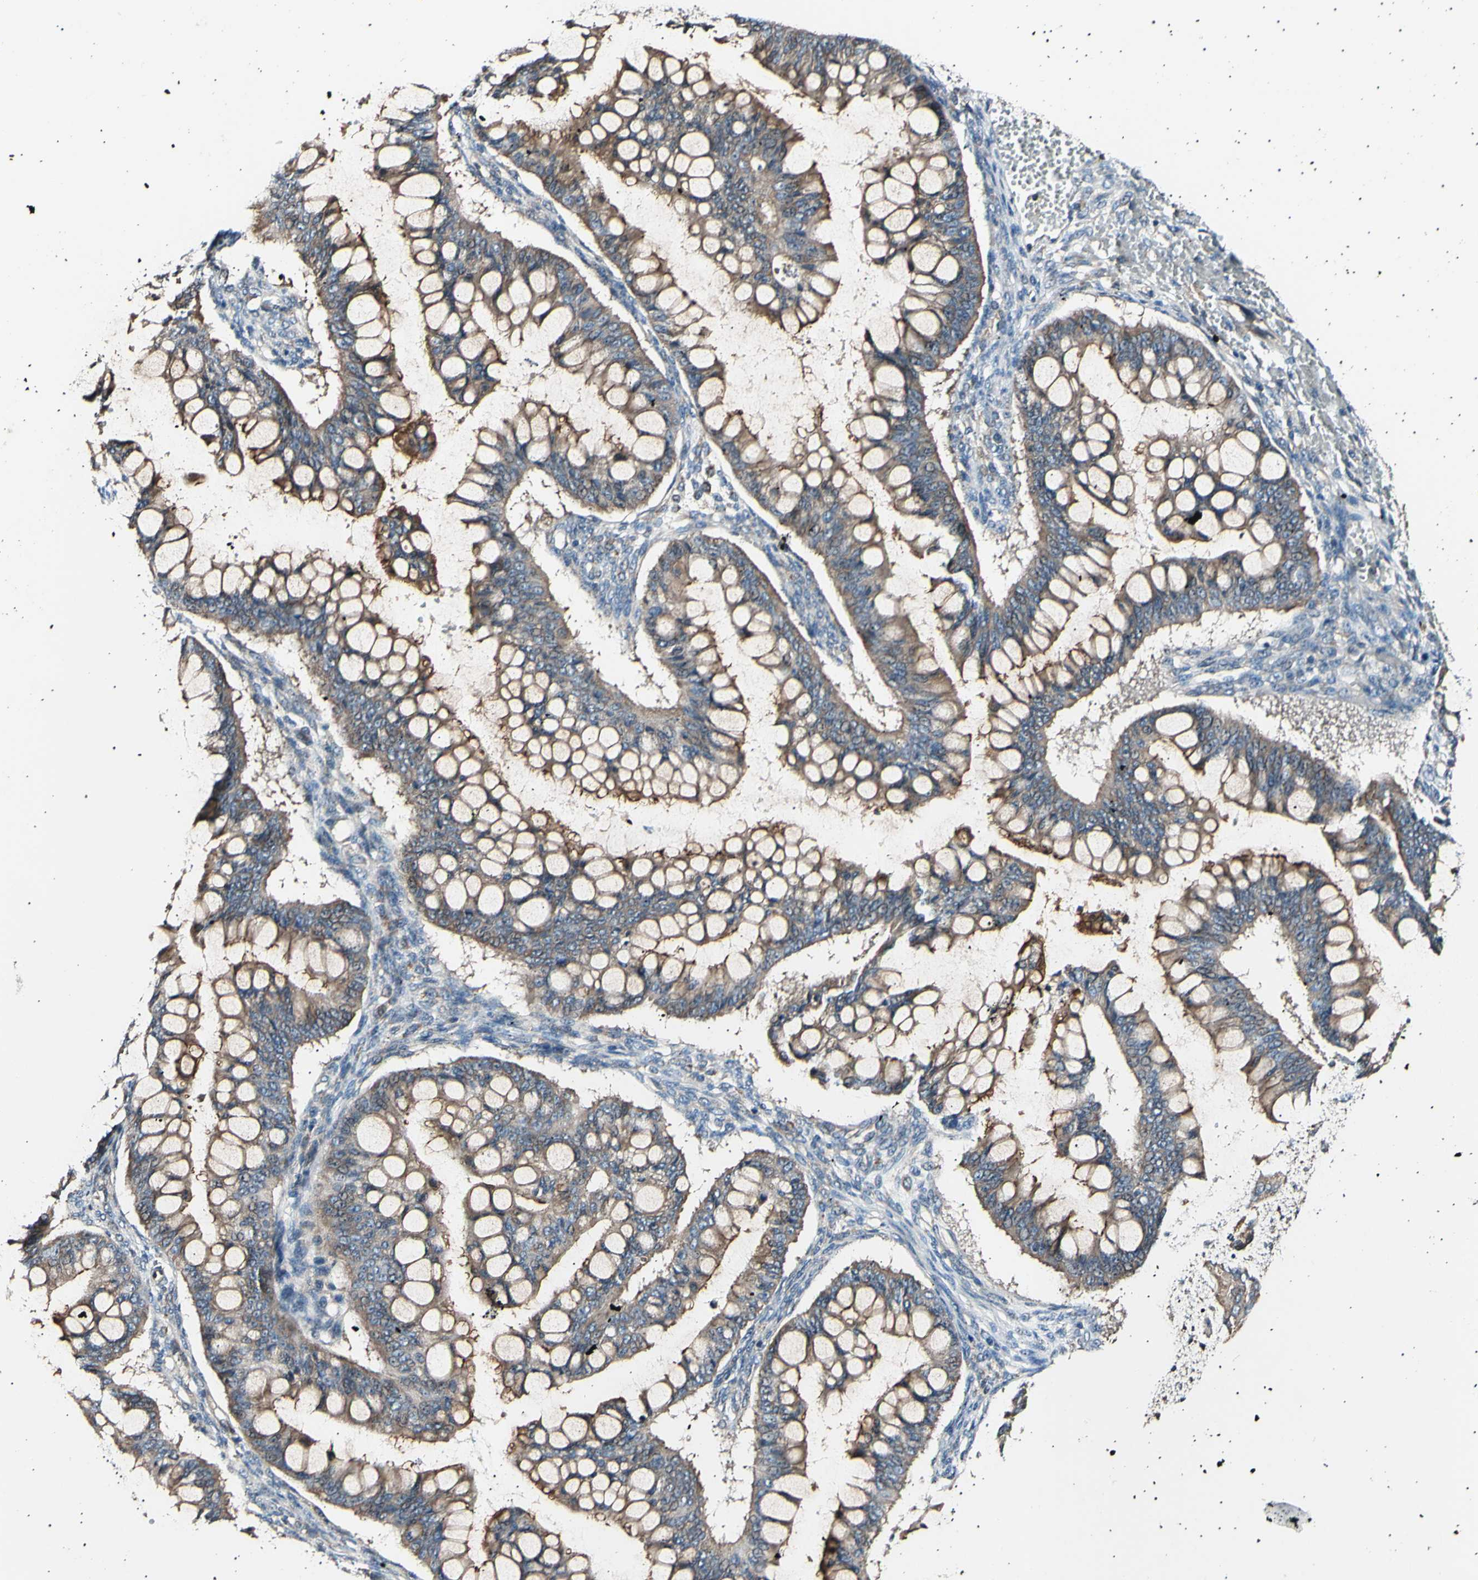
{"staining": {"intensity": "moderate", "quantity": ">75%", "location": "cytoplasmic/membranous"}, "tissue": "ovarian cancer", "cell_type": "Tumor cells", "image_type": "cancer", "snomed": [{"axis": "morphology", "description": "Cystadenocarcinoma, mucinous, NOS"}, {"axis": "topography", "description": "Ovary"}], "caption": "The immunohistochemical stain labels moderate cytoplasmic/membranous expression in tumor cells of mucinous cystadenocarcinoma (ovarian) tissue.", "gene": "ITGA6", "patient": {"sex": "female", "age": 73}}